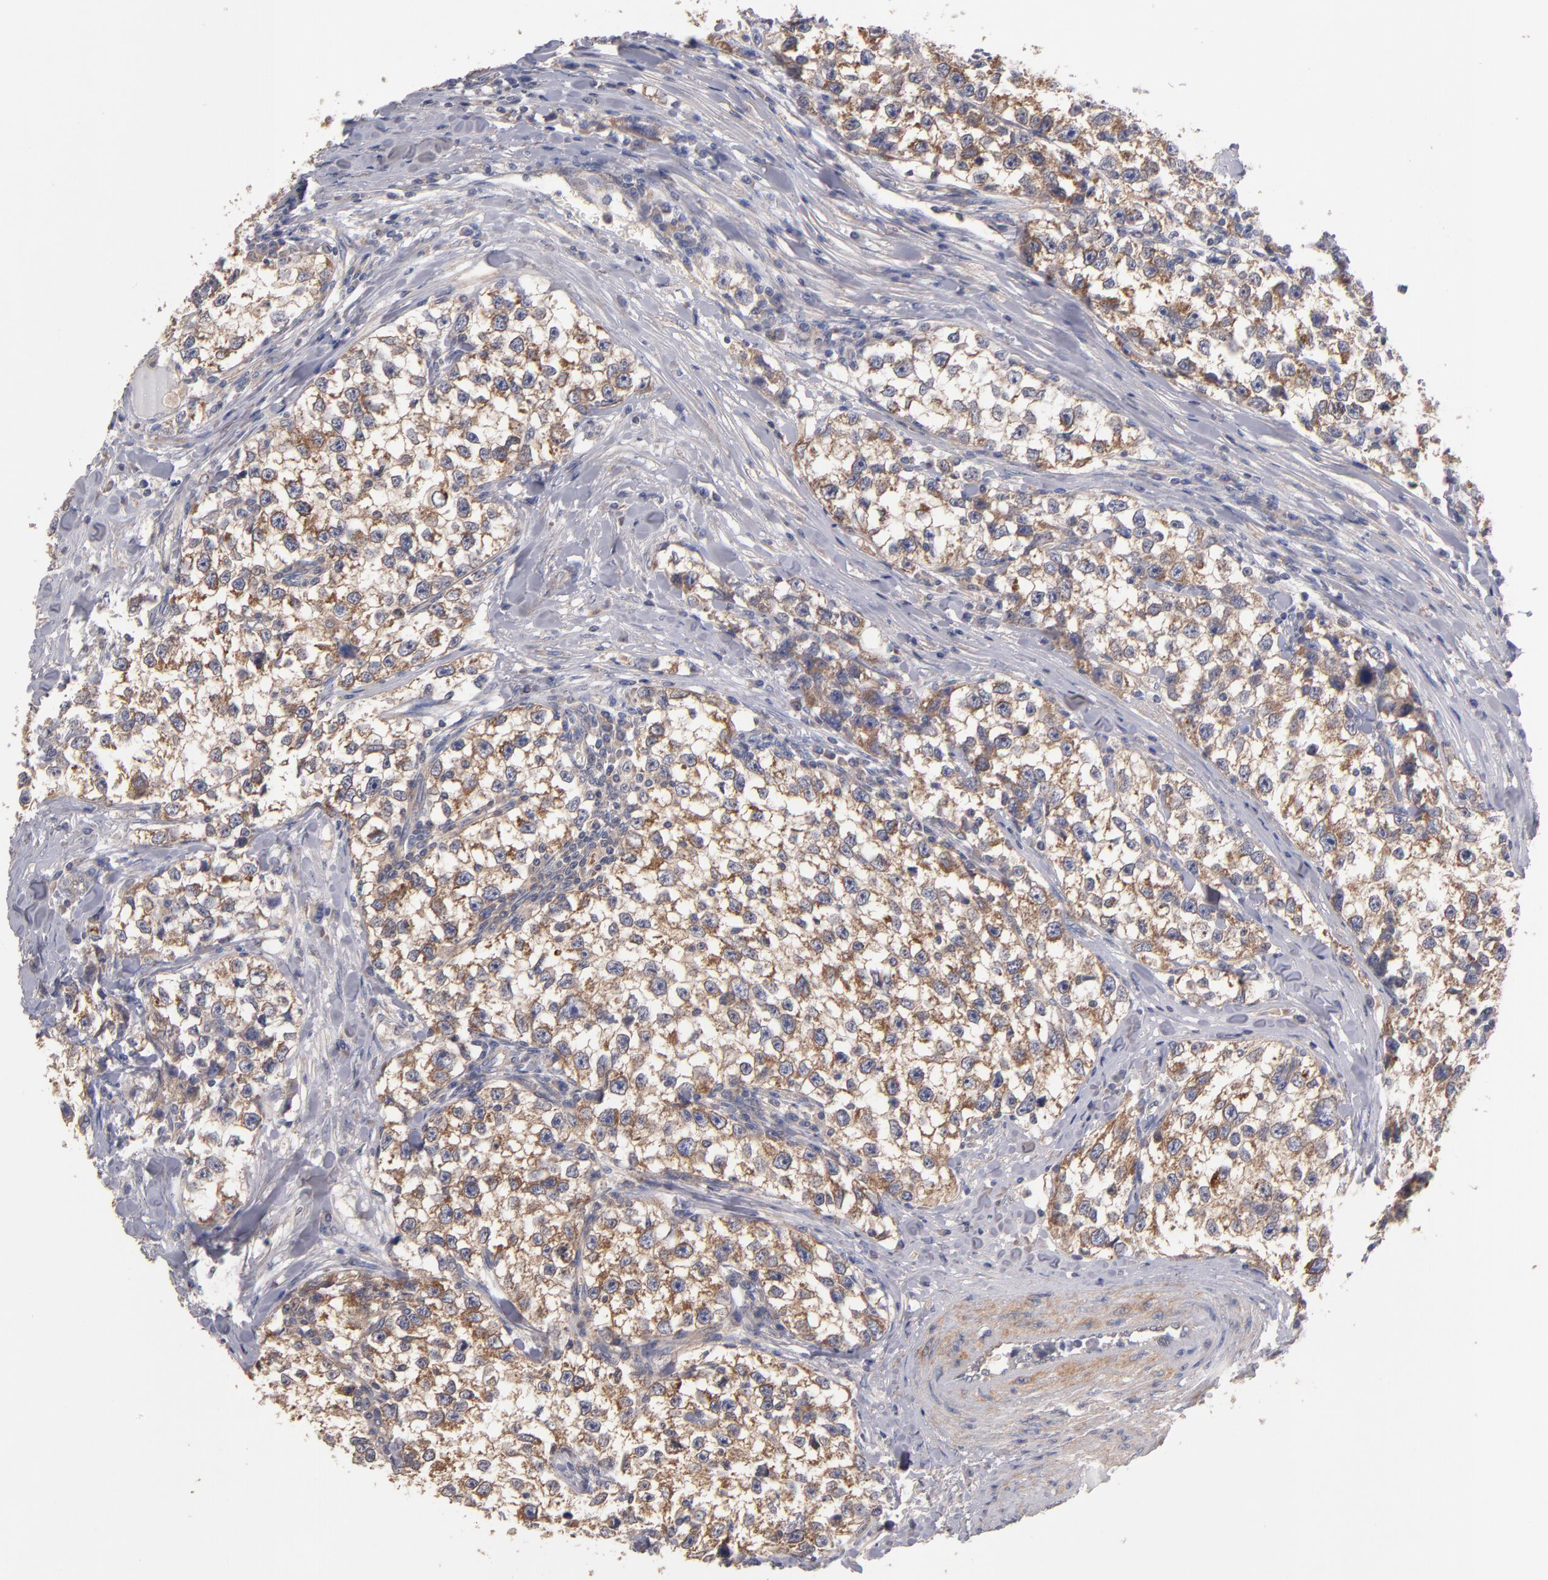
{"staining": {"intensity": "moderate", "quantity": ">75%", "location": "cytoplasmic/membranous"}, "tissue": "testis cancer", "cell_type": "Tumor cells", "image_type": "cancer", "snomed": [{"axis": "morphology", "description": "Seminoma, NOS"}, {"axis": "morphology", "description": "Carcinoma, Embryonal, NOS"}, {"axis": "topography", "description": "Testis"}], "caption": "Protein expression analysis of testis cancer exhibits moderate cytoplasmic/membranous expression in approximately >75% of tumor cells. Immunohistochemistry stains the protein in brown and the nuclei are stained blue.", "gene": "DACT1", "patient": {"sex": "male", "age": 30}}